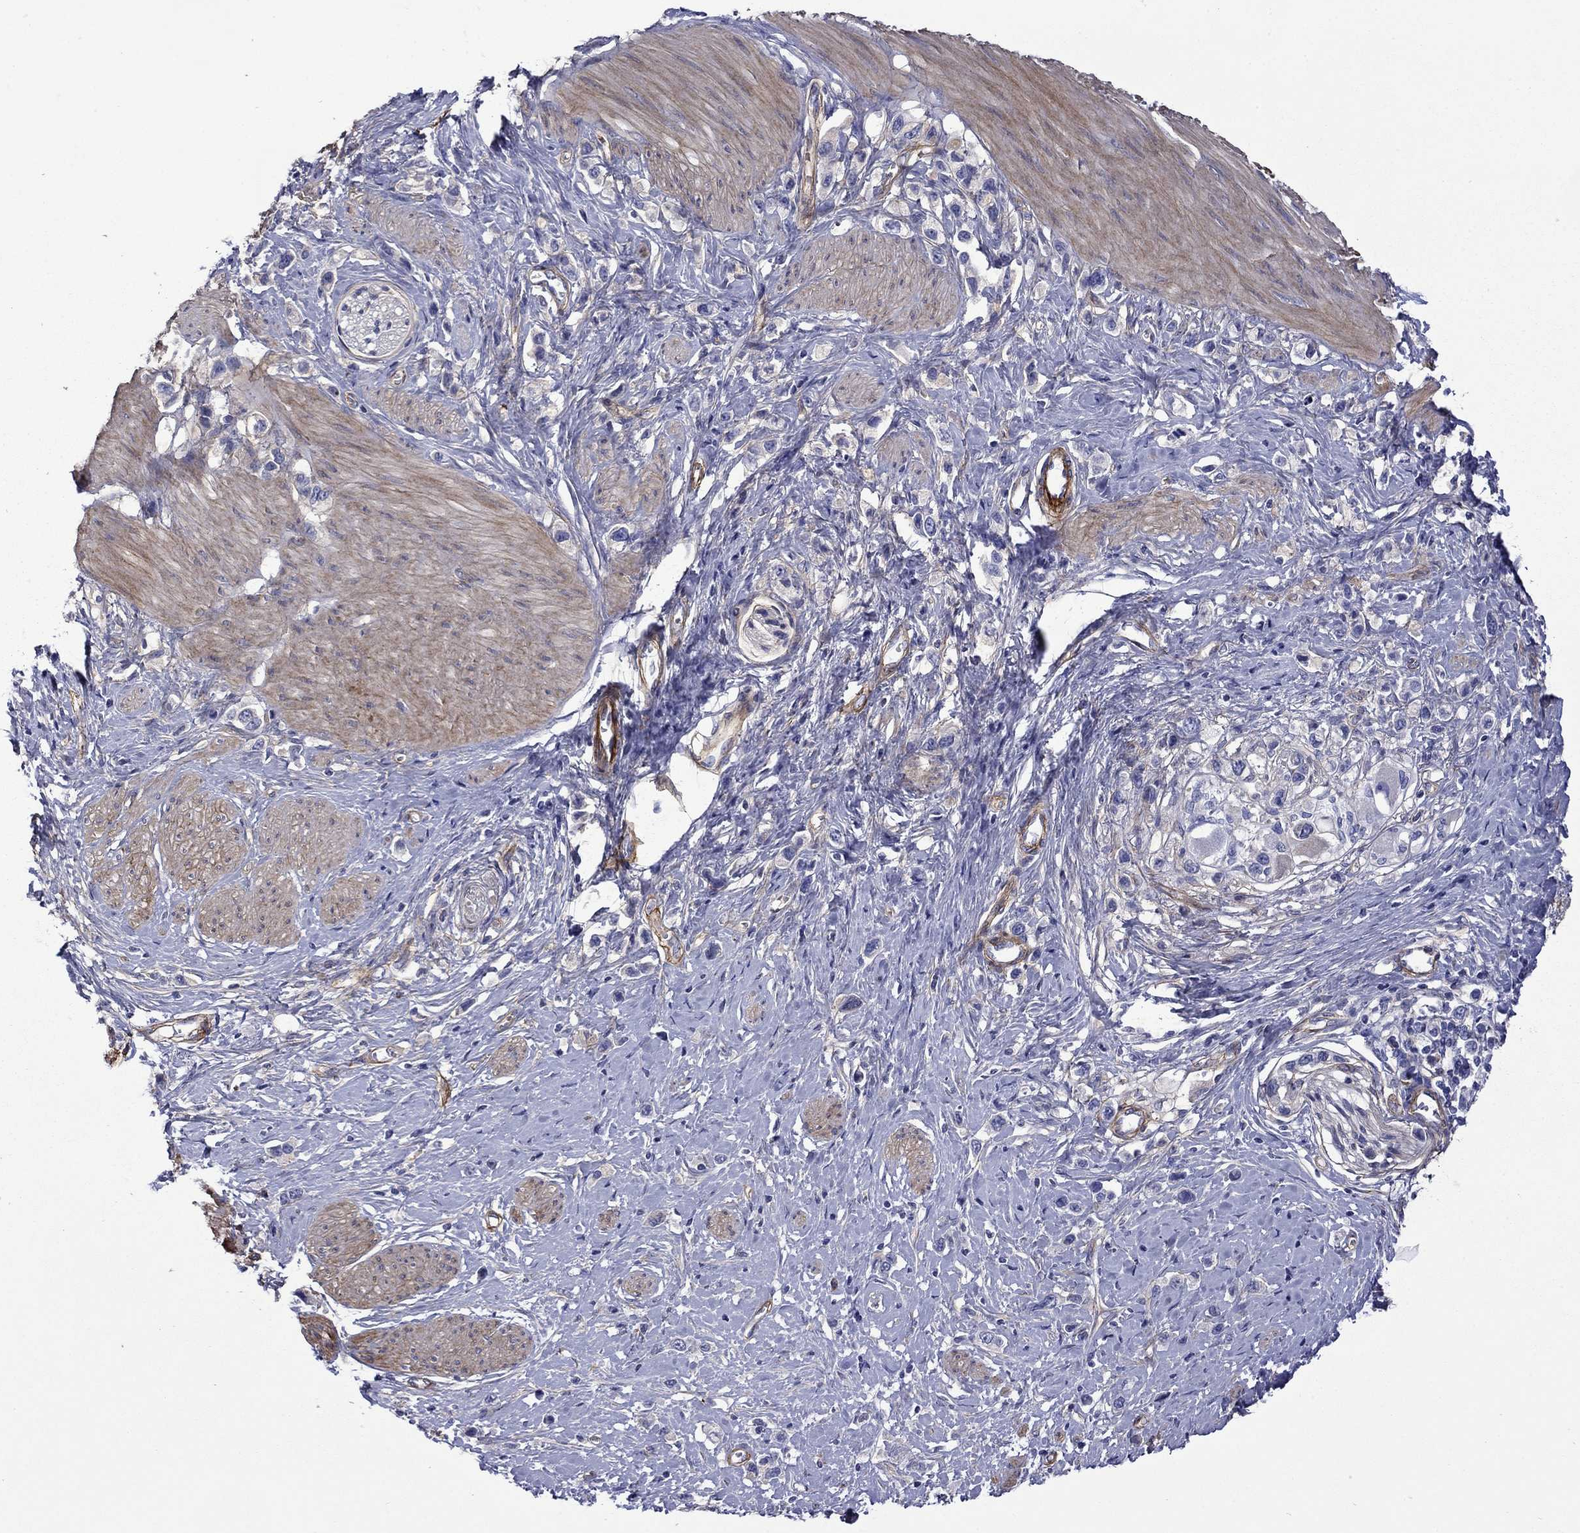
{"staining": {"intensity": "negative", "quantity": "none", "location": "none"}, "tissue": "stomach cancer", "cell_type": "Tumor cells", "image_type": "cancer", "snomed": [{"axis": "morphology", "description": "Normal tissue, NOS"}, {"axis": "morphology", "description": "Adenocarcinoma, NOS"}, {"axis": "morphology", "description": "Adenocarcinoma, High grade"}, {"axis": "topography", "description": "Stomach, upper"}, {"axis": "topography", "description": "Stomach"}], "caption": "Stomach adenocarcinoma (high-grade) stained for a protein using immunohistochemistry reveals no positivity tumor cells.", "gene": "HSPG2", "patient": {"sex": "female", "age": 65}}